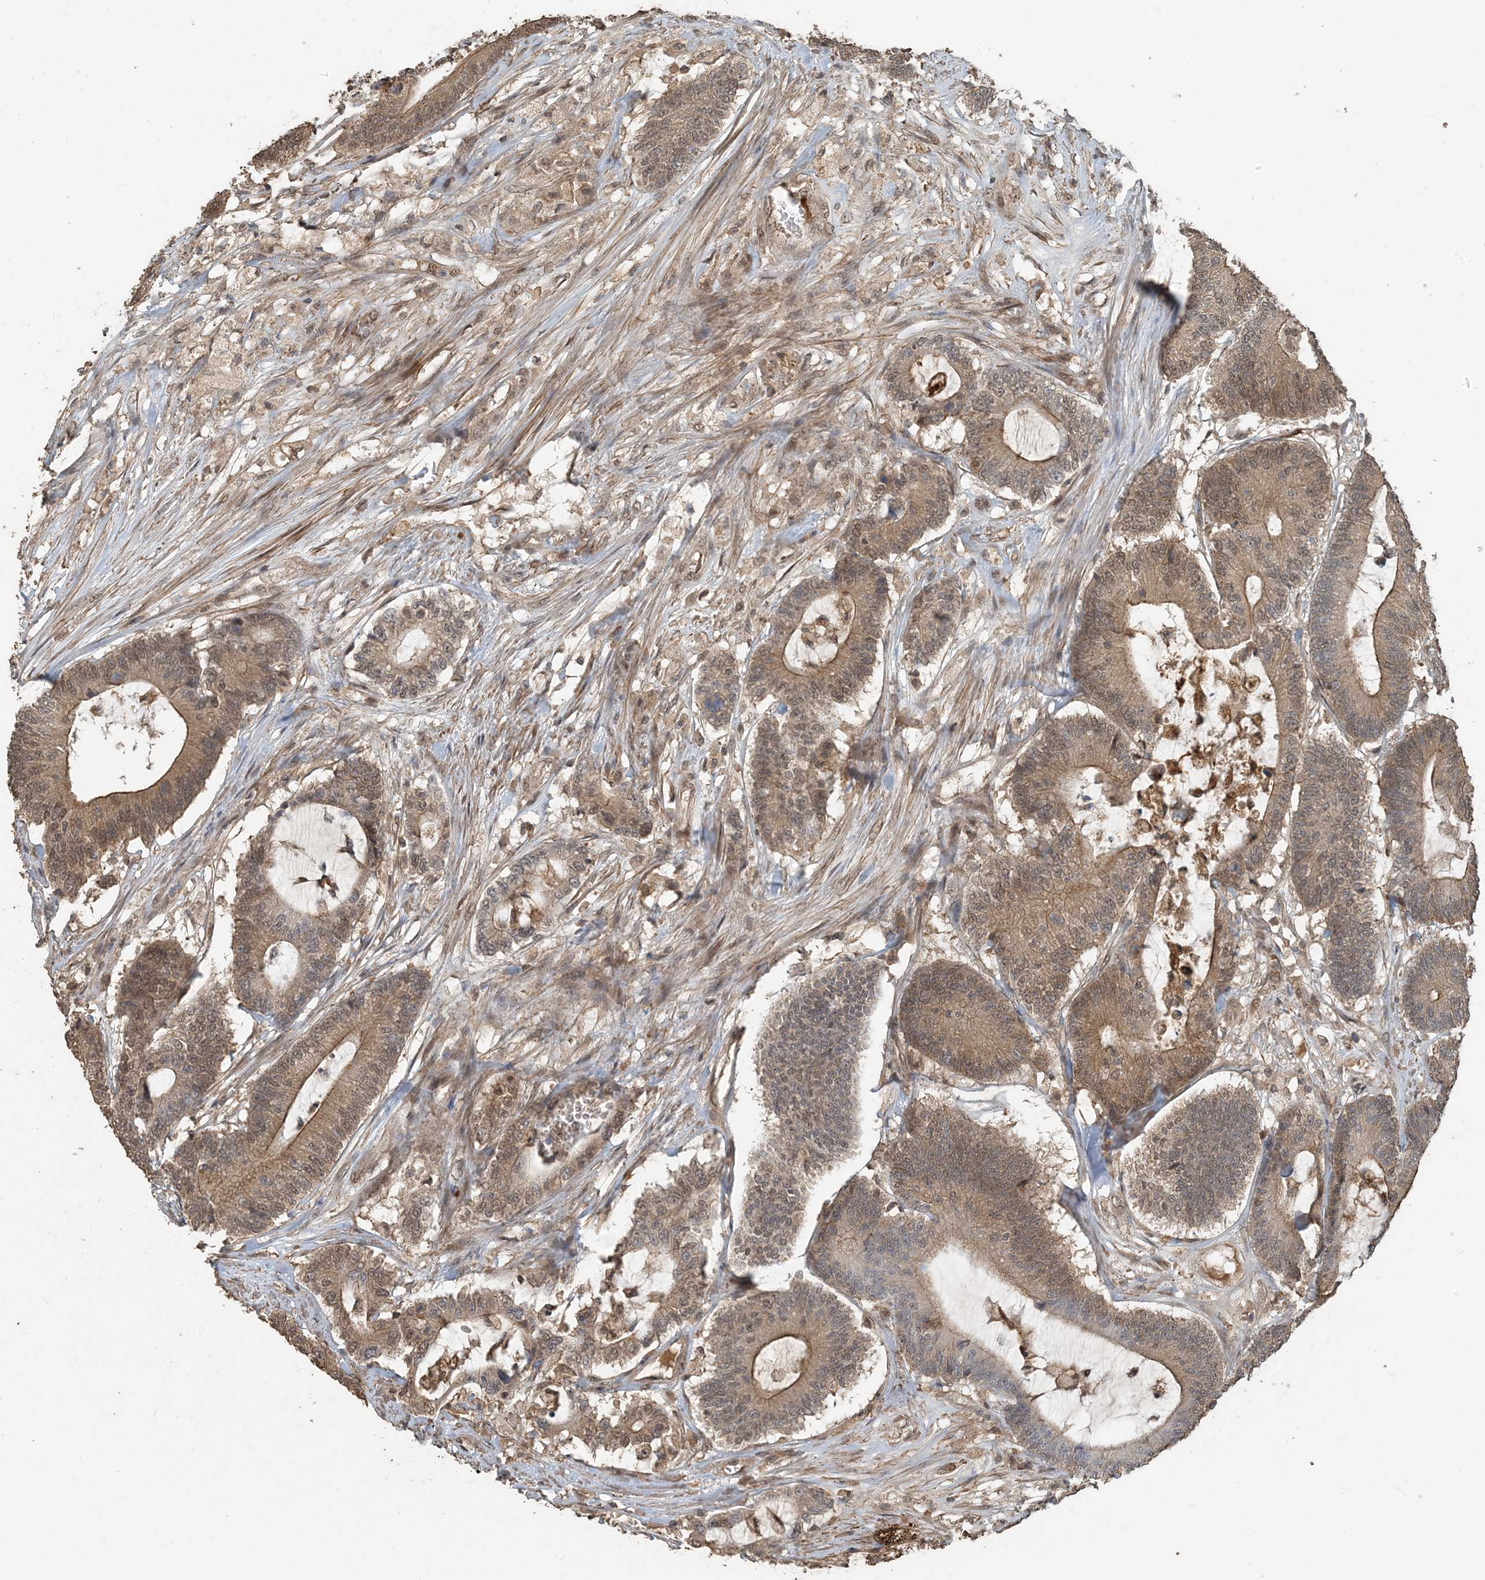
{"staining": {"intensity": "moderate", "quantity": ">75%", "location": "cytoplasmic/membranous"}, "tissue": "colorectal cancer", "cell_type": "Tumor cells", "image_type": "cancer", "snomed": [{"axis": "morphology", "description": "Adenocarcinoma, NOS"}, {"axis": "topography", "description": "Colon"}], "caption": "This is a micrograph of immunohistochemistry (IHC) staining of colorectal cancer (adenocarcinoma), which shows moderate positivity in the cytoplasmic/membranous of tumor cells.", "gene": "ZC3H12A", "patient": {"sex": "female", "age": 84}}